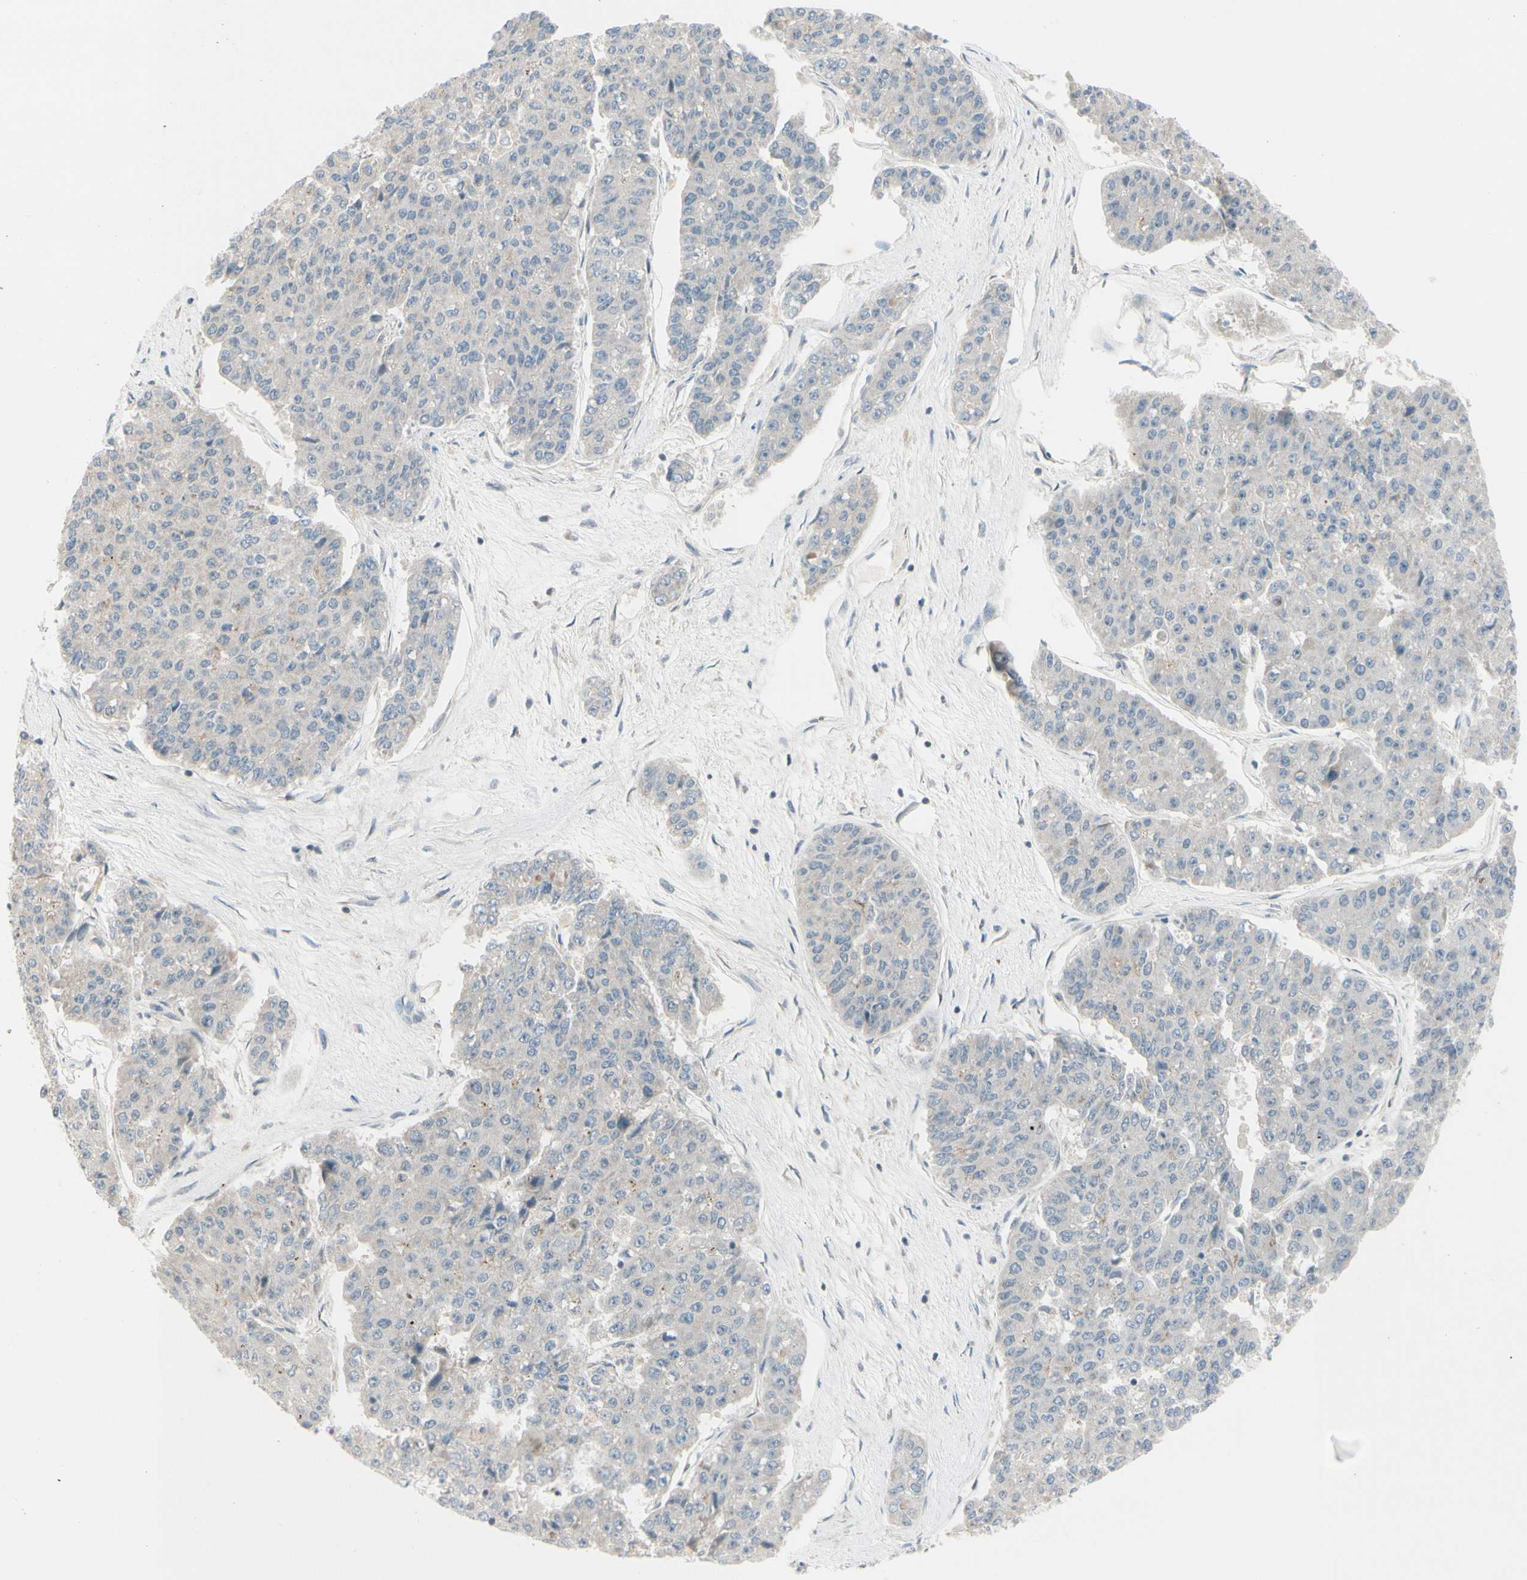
{"staining": {"intensity": "weak", "quantity": ">75%", "location": "cytoplasmic/membranous"}, "tissue": "pancreatic cancer", "cell_type": "Tumor cells", "image_type": "cancer", "snomed": [{"axis": "morphology", "description": "Adenocarcinoma, NOS"}, {"axis": "topography", "description": "Pancreas"}], "caption": "Immunohistochemistry (IHC) histopathology image of neoplastic tissue: pancreatic cancer stained using immunohistochemistry (IHC) shows low levels of weak protein expression localized specifically in the cytoplasmic/membranous of tumor cells, appearing as a cytoplasmic/membranous brown color.", "gene": "FGF10", "patient": {"sex": "male", "age": 50}}